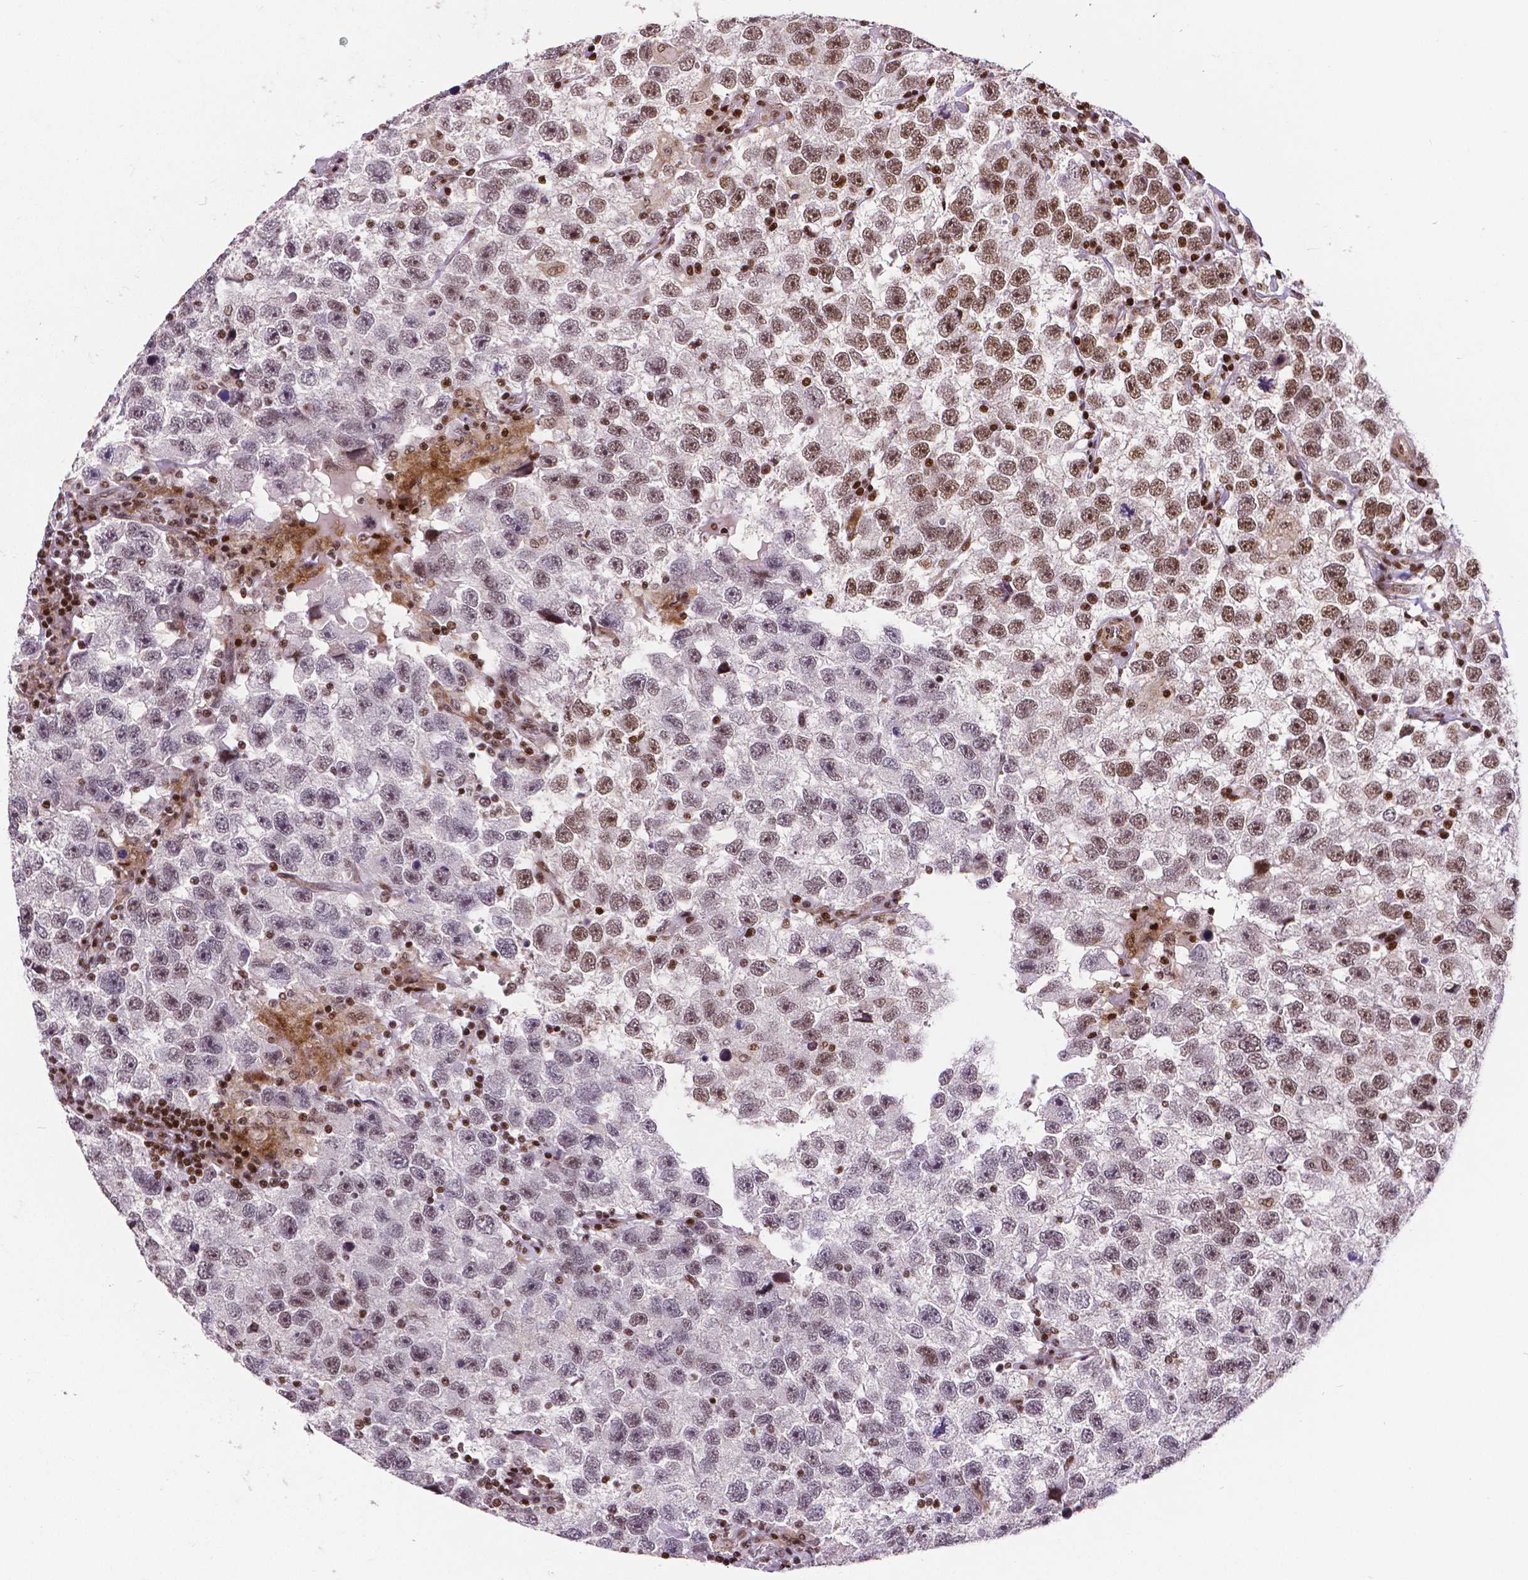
{"staining": {"intensity": "moderate", "quantity": "25%-75%", "location": "nuclear"}, "tissue": "testis cancer", "cell_type": "Tumor cells", "image_type": "cancer", "snomed": [{"axis": "morphology", "description": "Seminoma, NOS"}, {"axis": "topography", "description": "Testis"}], "caption": "Immunohistochemical staining of human testis seminoma reveals medium levels of moderate nuclear protein staining in approximately 25%-75% of tumor cells. Immunohistochemistry (ihc) stains the protein in brown and the nuclei are stained blue.", "gene": "CTCF", "patient": {"sex": "male", "age": 26}}